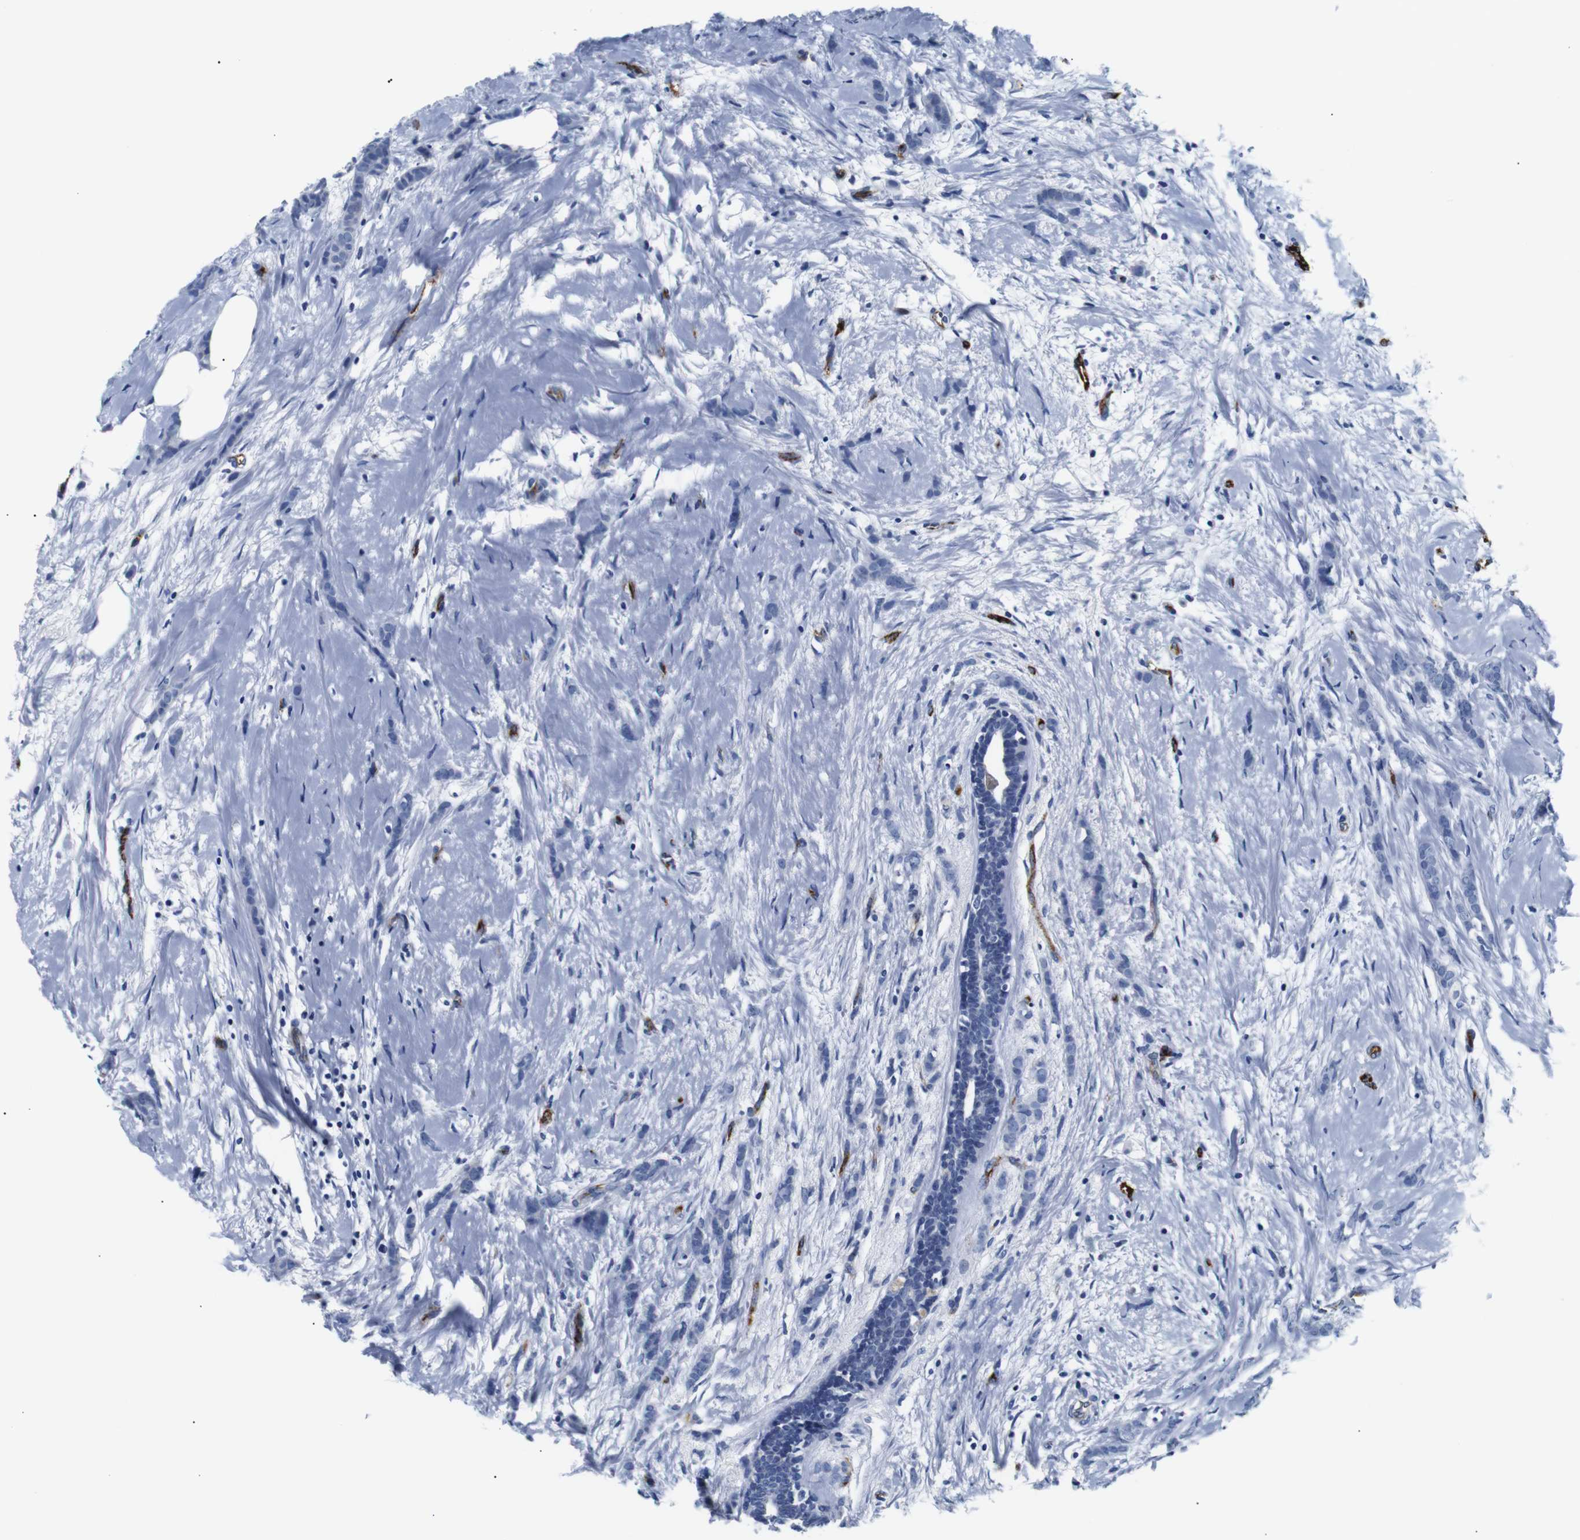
{"staining": {"intensity": "negative", "quantity": "none", "location": "none"}, "tissue": "breast cancer", "cell_type": "Tumor cells", "image_type": "cancer", "snomed": [{"axis": "morphology", "description": "Lobular carcinoma, in situ"}, {"axis": "morphology", "description": "Lobular carcinoma"}, {"axis": "topography", "description": "Breast"}], "caption": "This is a photomicrograph of IHC staining of breast lobular carcinoma in situ, which shows no staining in tumor cells.", "gene": "MUC4", "patient": {"sex": "female", "age": 41}}